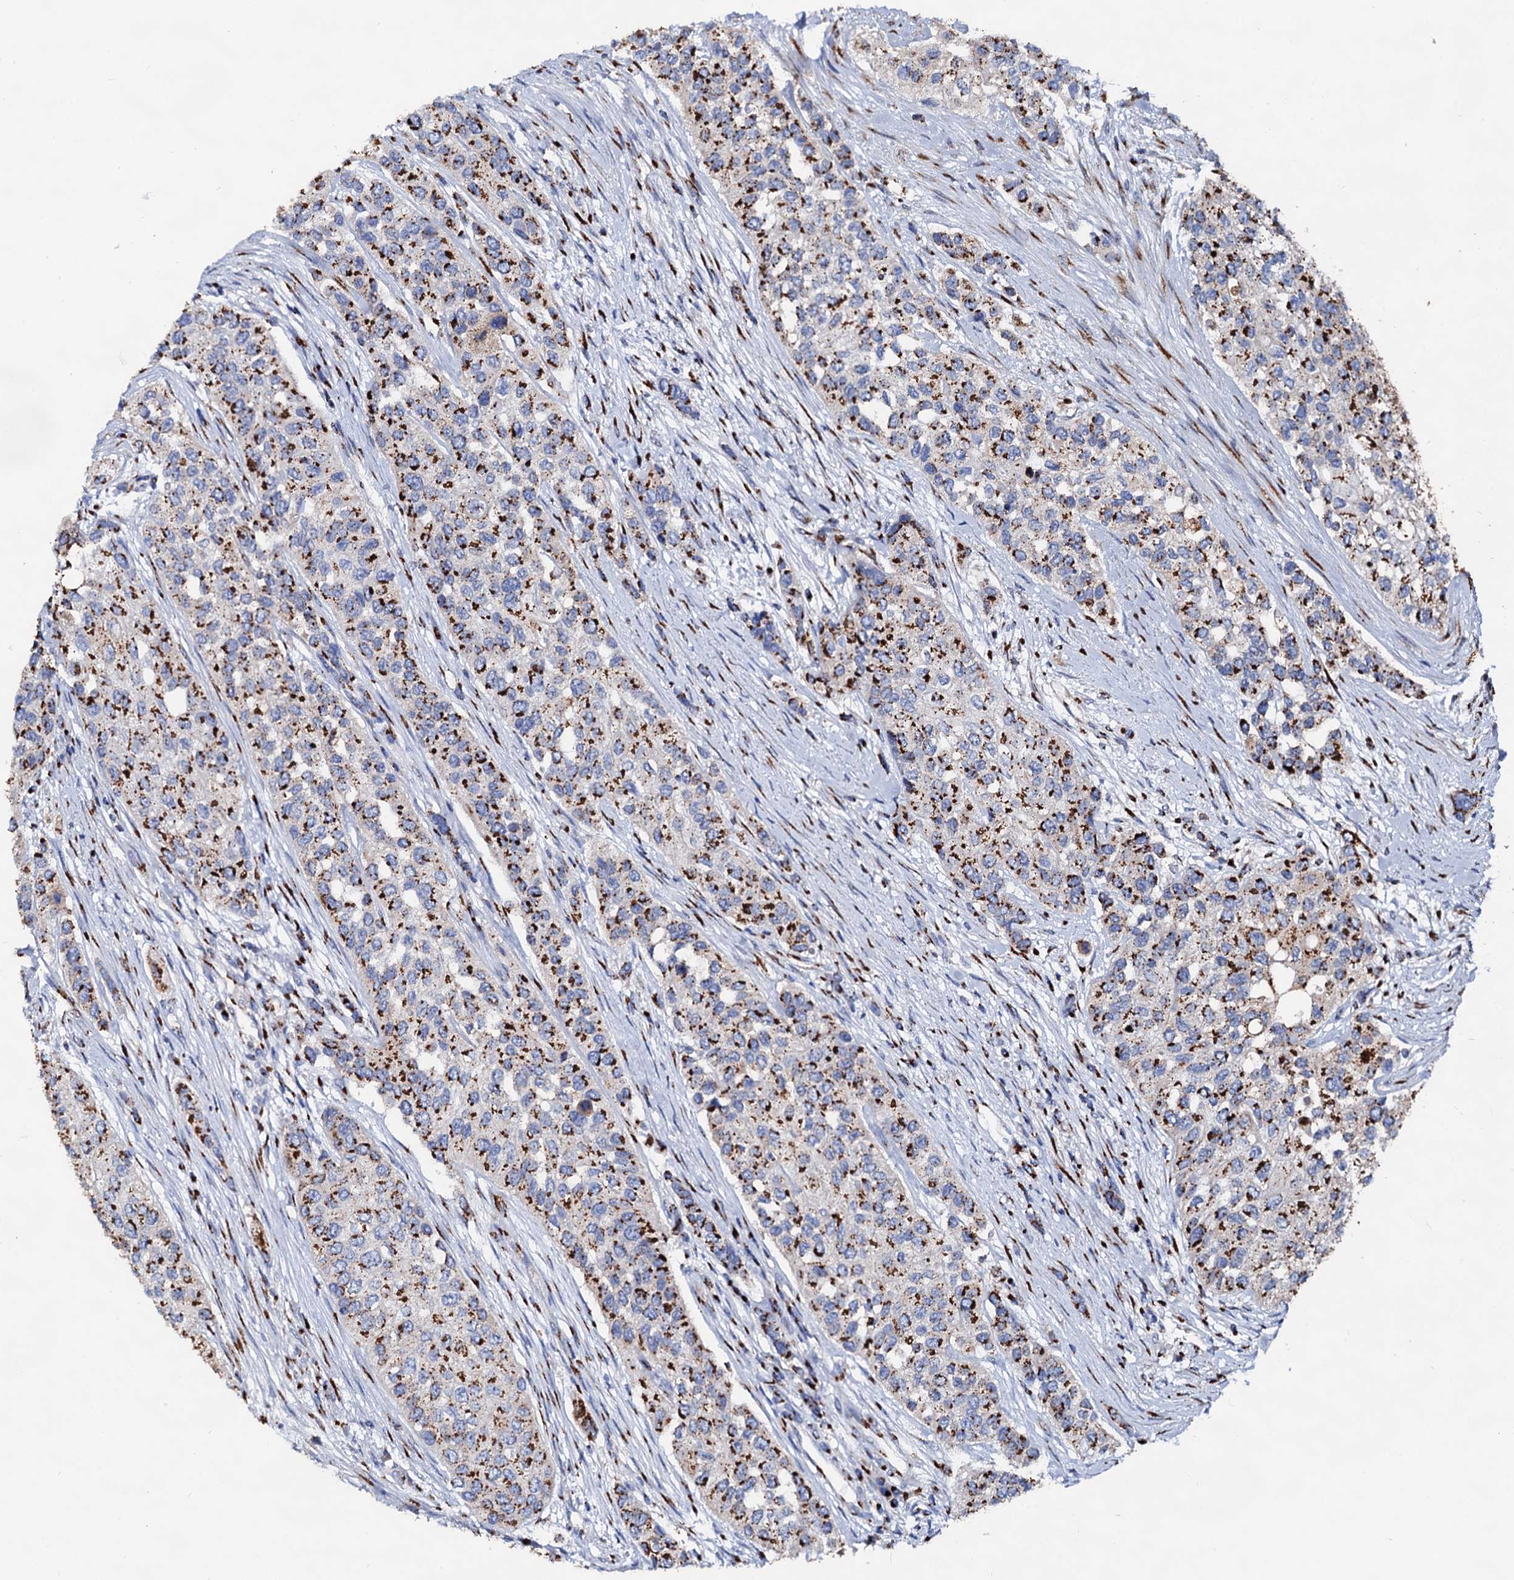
{"staining": {"intensity": "strong", "quantity": ">75%", "location": "cytoplasmic/membranous"}, "tissue": "urothelial cancer", "cell_type": "Tumor cells", "image_type": "cancer", "snomed": [{"axis": "morphology", "description": "Normal tissue, NOS"}, {"axis": "morphology", "description": "Urothelial carcinoma, High grade"}, {"axis": "topography", "description": "Vascular tissue"}, {"axis": "topography", "description": "Urinary bladder"}], "caption": "Immunohistochemical staining of human urothelial cancer demonstrates high levels of strong cytoplasmic/membranous protein positivity in about >75% of tumor cells. (DAB IHC, brown staining for protein, blue staining for nuclei).", "gene": "TM9SF3", "patient": {"sex": "female", "age": 56}}